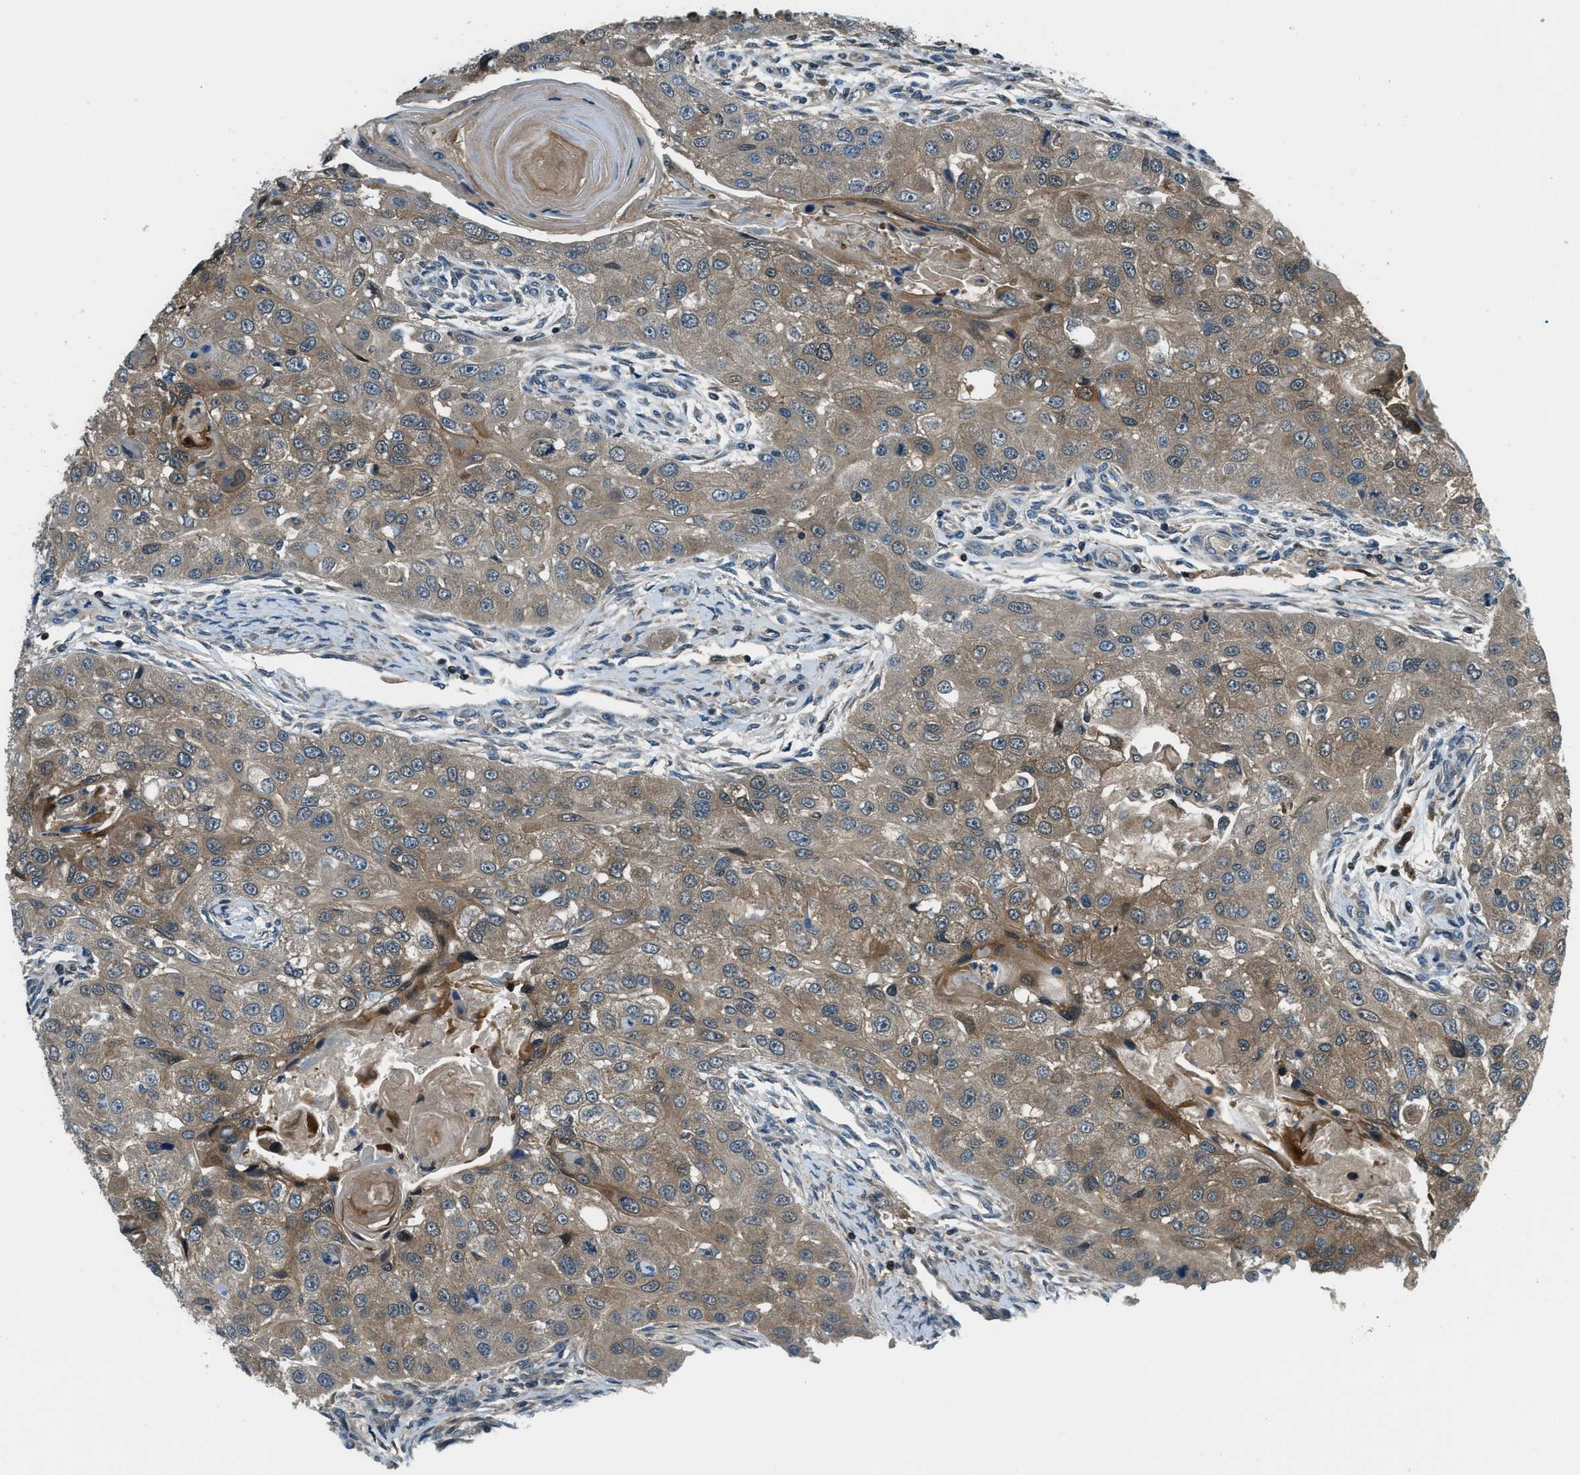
{"staining": {"intensity": "weak", "quantity": ">75%", "location": "cytoplasmic/membranous"}, "tissue": "head and neck cancer", "cell_type": "Tumor cells", "image_type": "cancer", "snomed": [{"axis": "morphology", "description": "Normal tissue, NOS"}, {"axis": "morphology", "description": "Squamous cell carcinoma, NOS"}, {"axis": "topography", "description": "Skeletal muscle"}, {"axis": "topography", "description": "Head-Neck"}], "caption": "About >75% of tumor cells in human head and neck cancer (squamous cell carcinoma) demonstrate weak cytoplasmic/membranous protein positivity as visualized by brown immunohistochemical staining.", "gene": "HEBP2", "patient": {"sex": "male", "age": 51}}